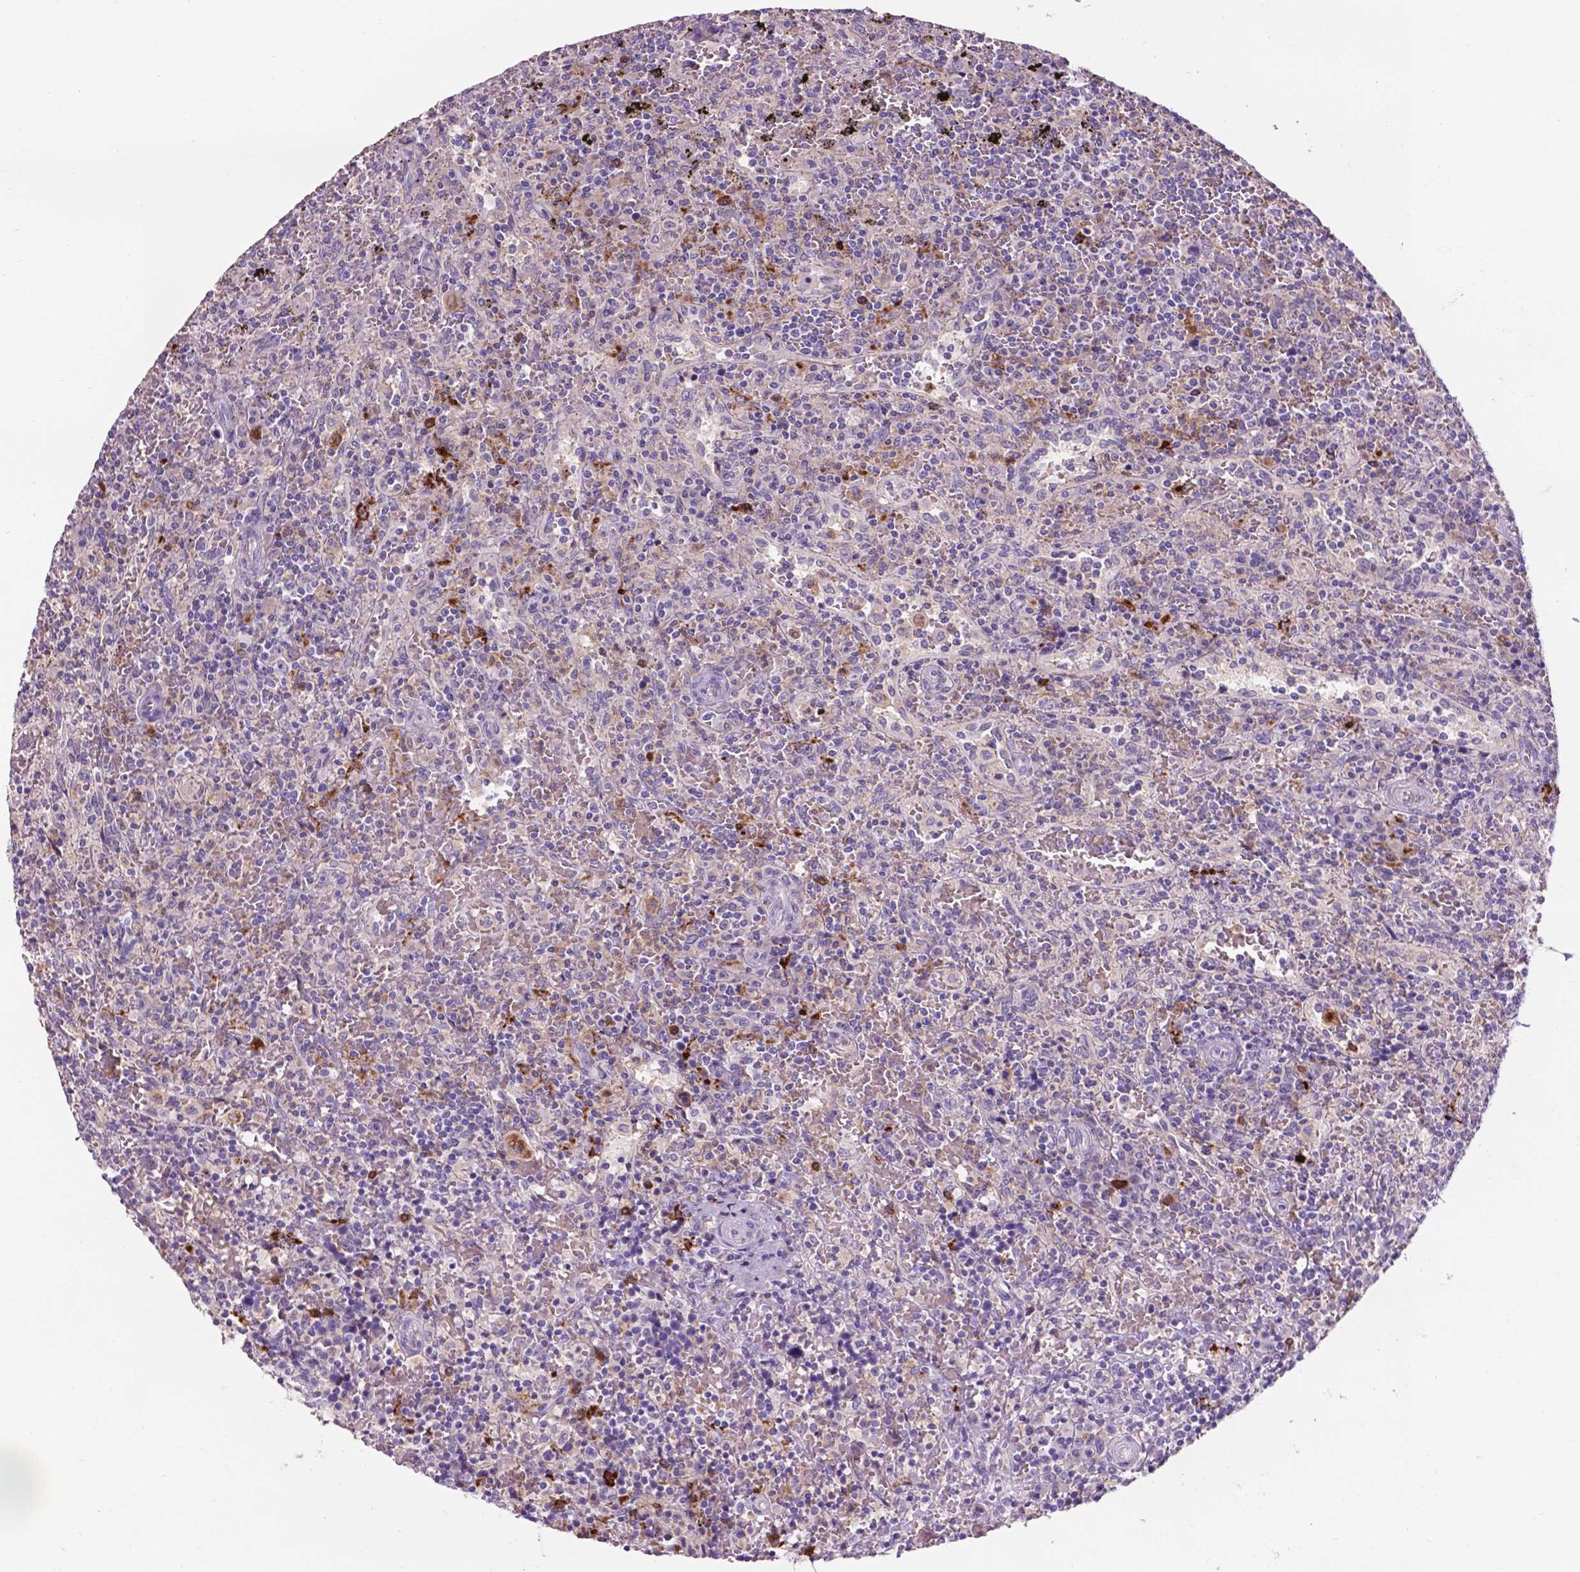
{"staining": {"intensity": "negative", "quantity": "none", "location": "none"}, "tissue": "lymphoma", "cell_type": "Tumor cells", "image_type": "cancer", "snomed": [{"axis": "morphology", "description": "Malignant lymphoma, non-Hodgkin's type, Low grade"}, {"axis": "topography", "description": "Spleen"}], "caption": "Tumor cells show no significant protein expression in lymphoma.", "gene": "PLSCR1", "patient": {"sex": "male", "age": 62}}